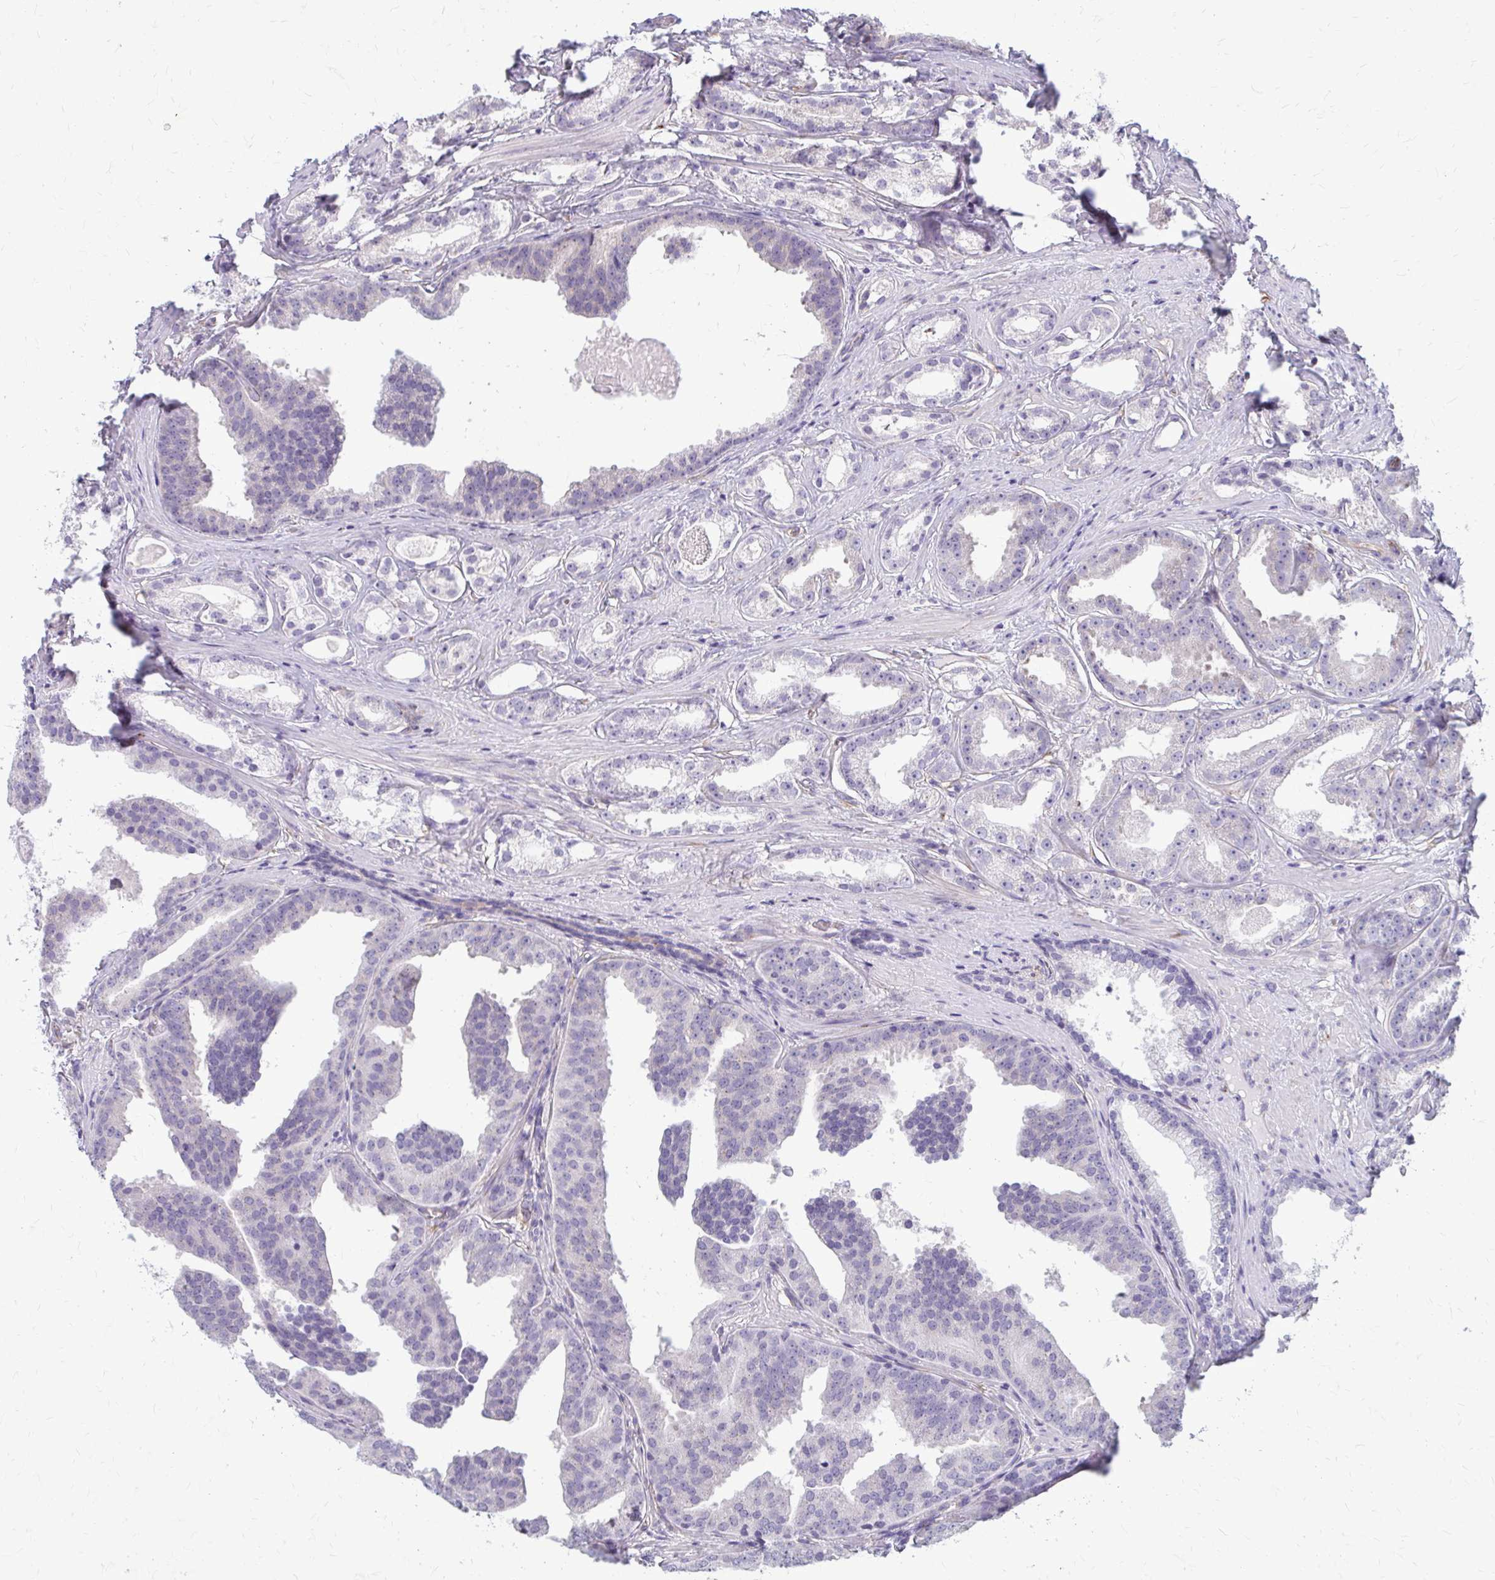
{"staining": {"intensity": "negative", "quantity": "none", "location": "none"}, "tissue": "prostate cancer", "cell_type": "Tumor cells", "image_type": "cancer", "snomed": [{"axis": "morphology", "description": "Adenocarcinoma, Low grade"}, {"axis": "topography", "description": "Prostate"}], "caption": "A high-resolution micrograph shows IHC staining of prostate cancer (adenocarcinoma (low-grade)), which exhibits no significant expression in tumor cells.", "gene": "DEPP1", "patient": {"sex": "male", "age": 65}}